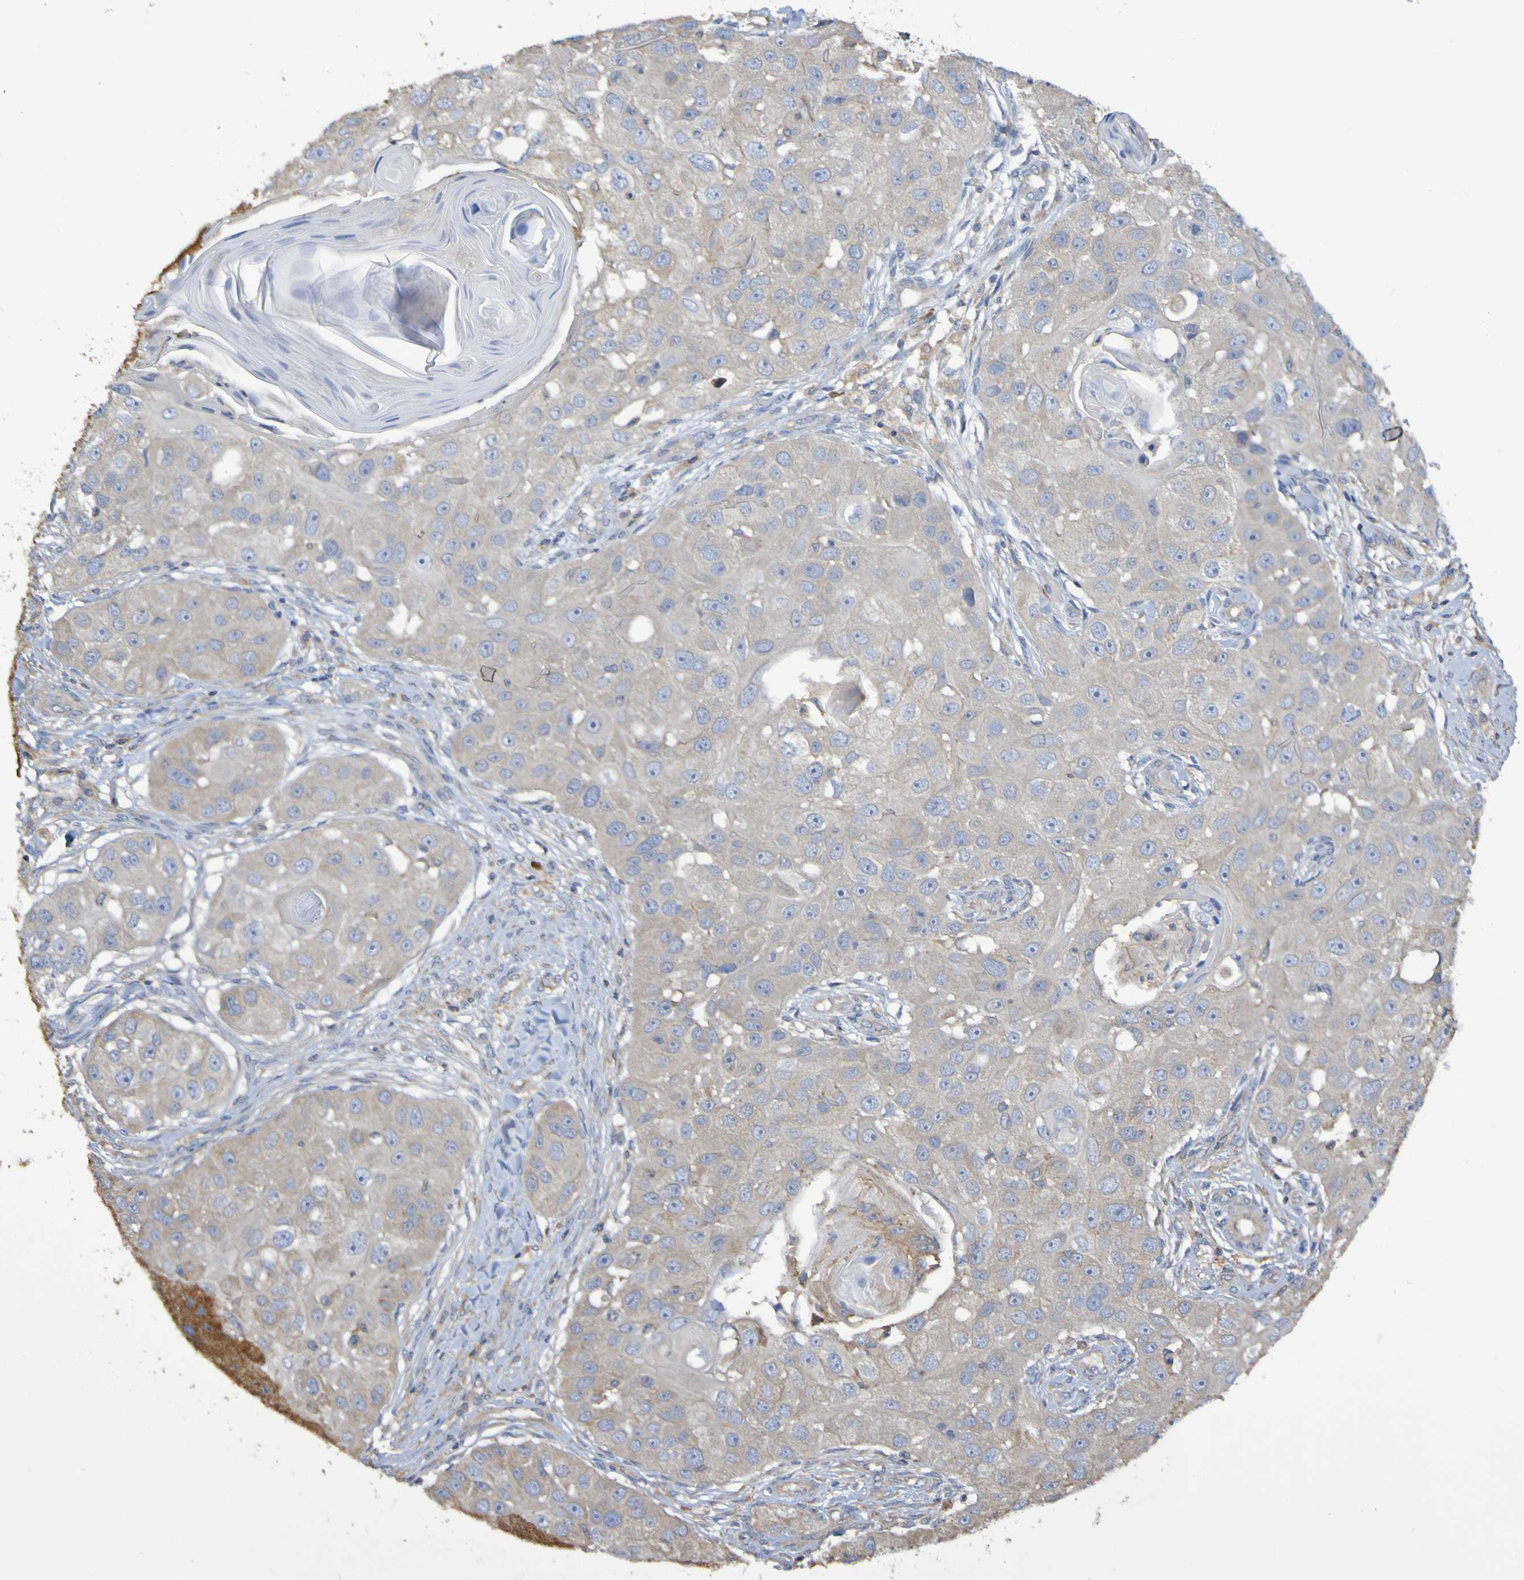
{"staining": {"intensity": "weak", "quantity": ">75%", "location": "cytoplasmic/membranous"}, "tissue": "head and neck cancer", "cell_type": "Tumor cells", "image_type": "cancer", "snomed": [{"axis": "morphology", "description": "Normal tissue, NOS"}, {"axis": "morphology", "description": "Squamous cell carcinoma, NOS"}, {"axis": "topography", "description": "Skeletal muscle"}, {"axis": "topography", "description": "Head-Neck"}], "caption": "Head and neck cancer tissue displays weak cytoplasmic/membranous positivity in approximately >75% of tumor cells", "gene": "SYNJ1", "patient": {"sex": "male", "age": 51}}